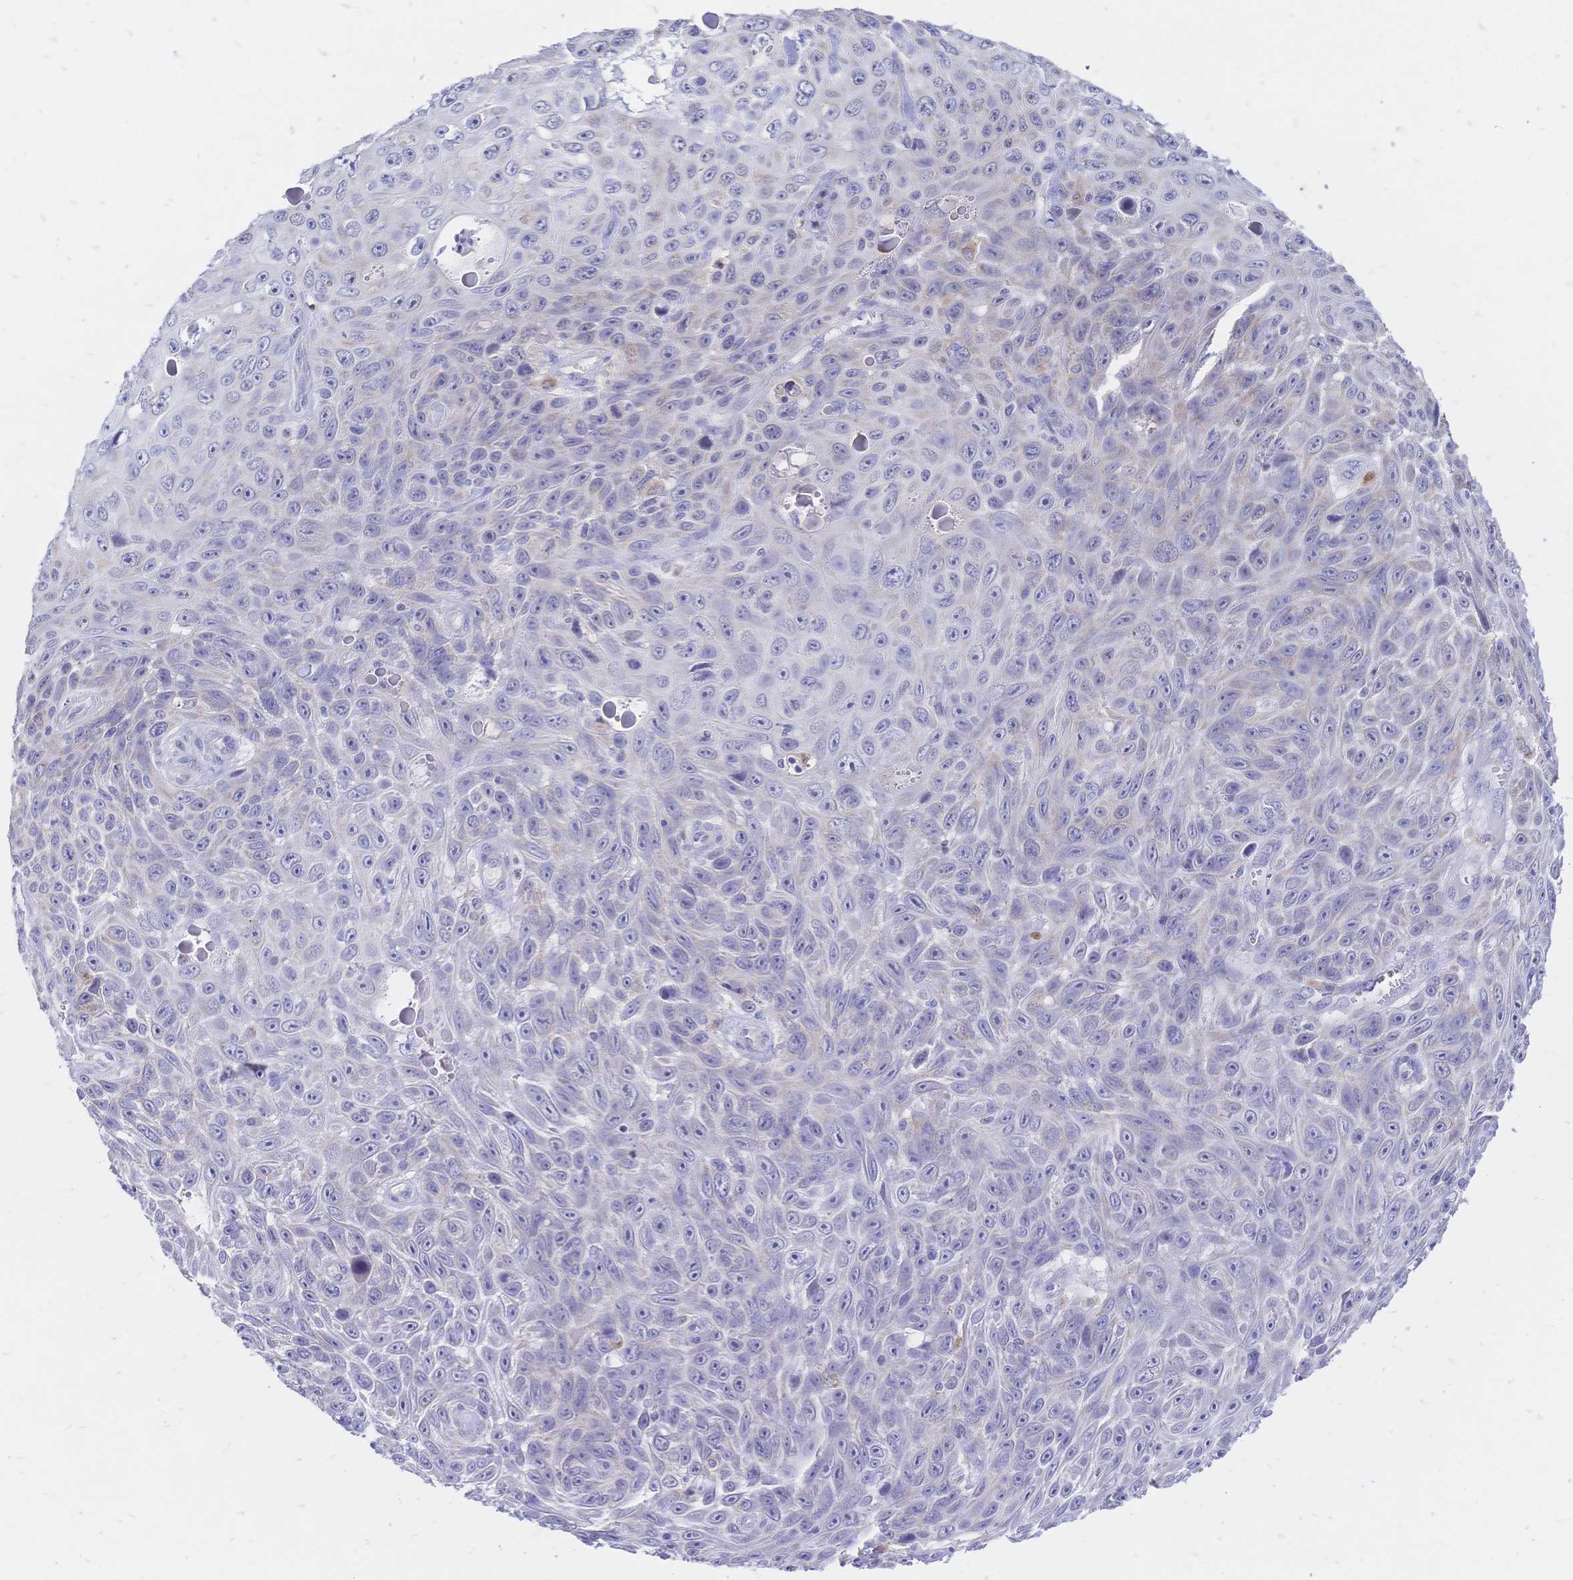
{"staining": {"intensity": "negative", "quantity": "none", "location": "none"}, "tissue": "skin cancer", "cell_type": "Tumor cells", "image_type": "cancer", "snomed": [{"axis": "morphology", "description": "Squamous cell carcinoma, NOS"}, {"axis": "topography", "description": "Skin"}], "caption": "IHC micrograph of neoplastic tissue: human squamous cell carcinoma (skin) stained with DAB (3,3'-diaminobenzidine) displays no significant protein staining in tumor cells. Brightfield microscopy of IHC stained with DAB (3,3'-diaminobenzidine) (brown) and hematoxylin (blue), captured at high magnification.", "gene": "CLEC18B", "patient": {"sex": "male", "age": 82}}